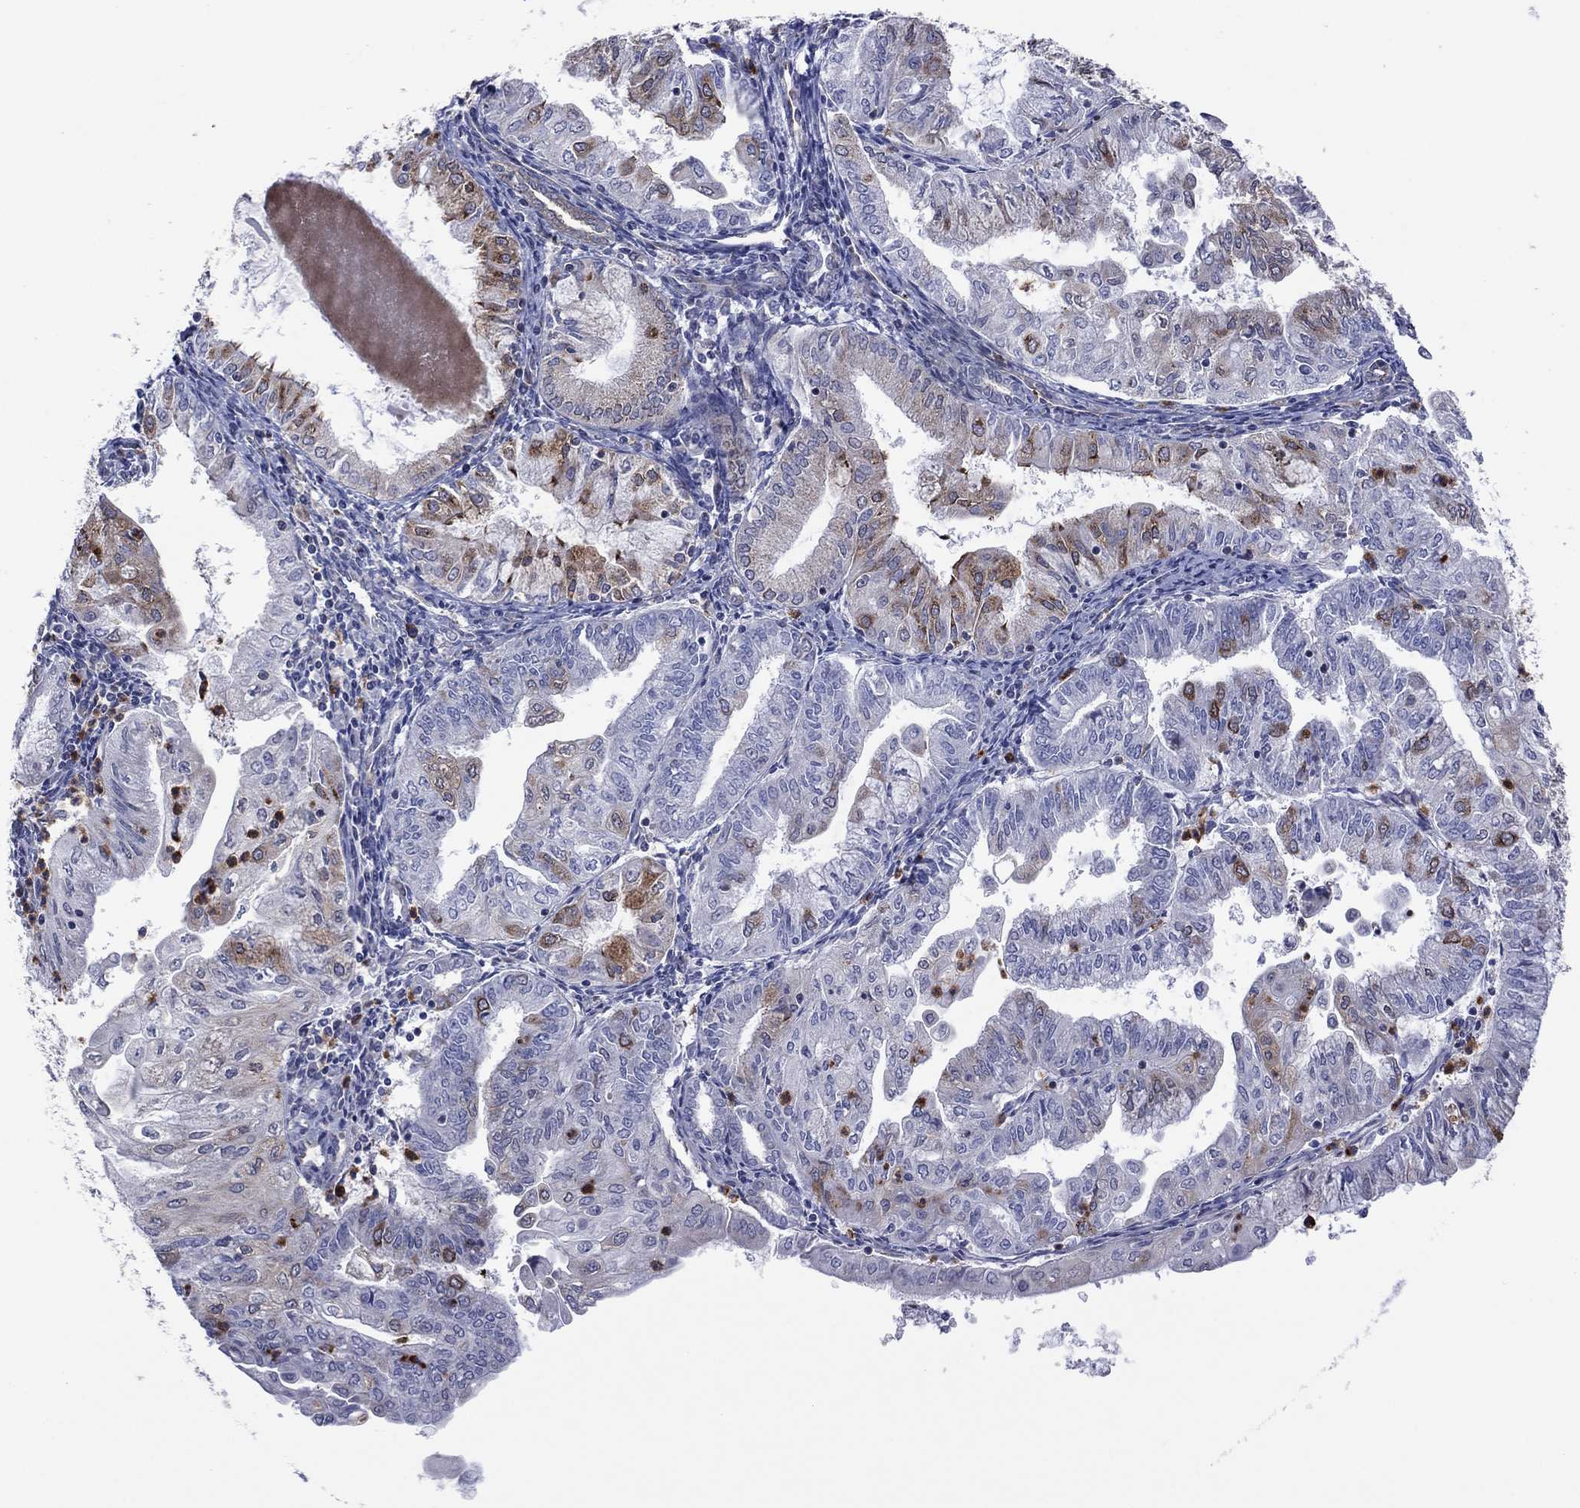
{"staining": {"intensity": "strong", "quantity": "<25%", "location": "cytoplasmic/membranous"}, "tissue": "endometrial cancer", "cell_type": "Tumor cells", "image_type": "cancer", "snomed": [{"axis": "morphology", "description": "Adenocarcinoma, NOS"}, {"axis": "topography", "description": "Endometrium"}], "caption": "Protein staining displays strong cytoplasmic/membranous positivity in about <25% of tumor cells in endometrial adenocarcinoma.", "gene": "GPR155", "patient": {"sex": "female", "age": 56}}